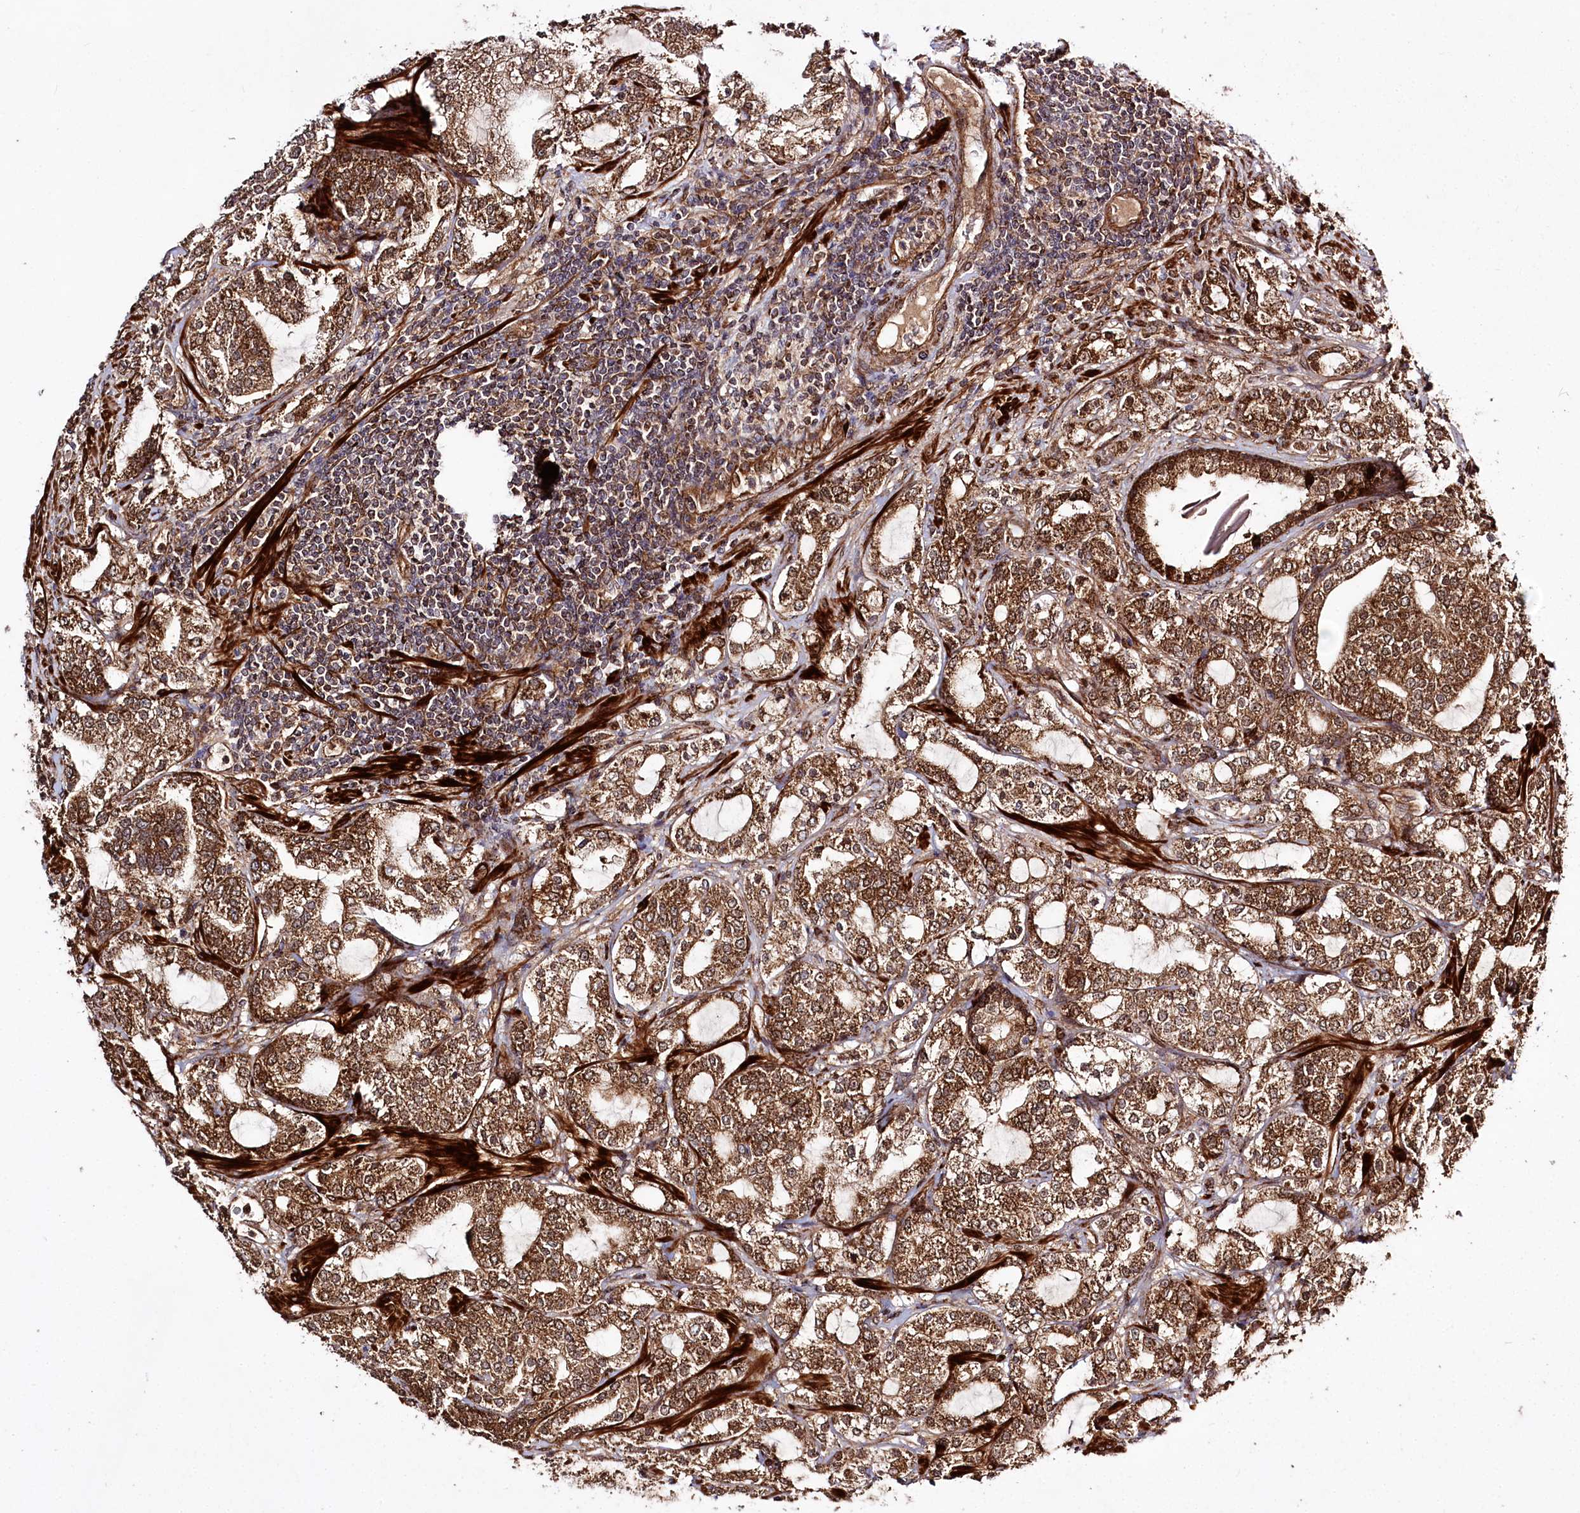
{"staining": {"intensity": "strong", "quantity": ">75%", "location": "cytoplasmic/membranous"}, "tissue": "prostate cancer", "cell_type": "Tumor cells", "image_type": "cancer", "snomed": [{"axis": "morphology", "description": "Adenocarcinoma, High grade"}, {"axis": "topography", "description": "Prostate"}], "caption": "High-grade adenocarcinoma (prostate) stained with a protein marker demonstrates strong staining in tumor cells.", "gene": "REXO2", "patient": {"sex": "male", "age": 64}}